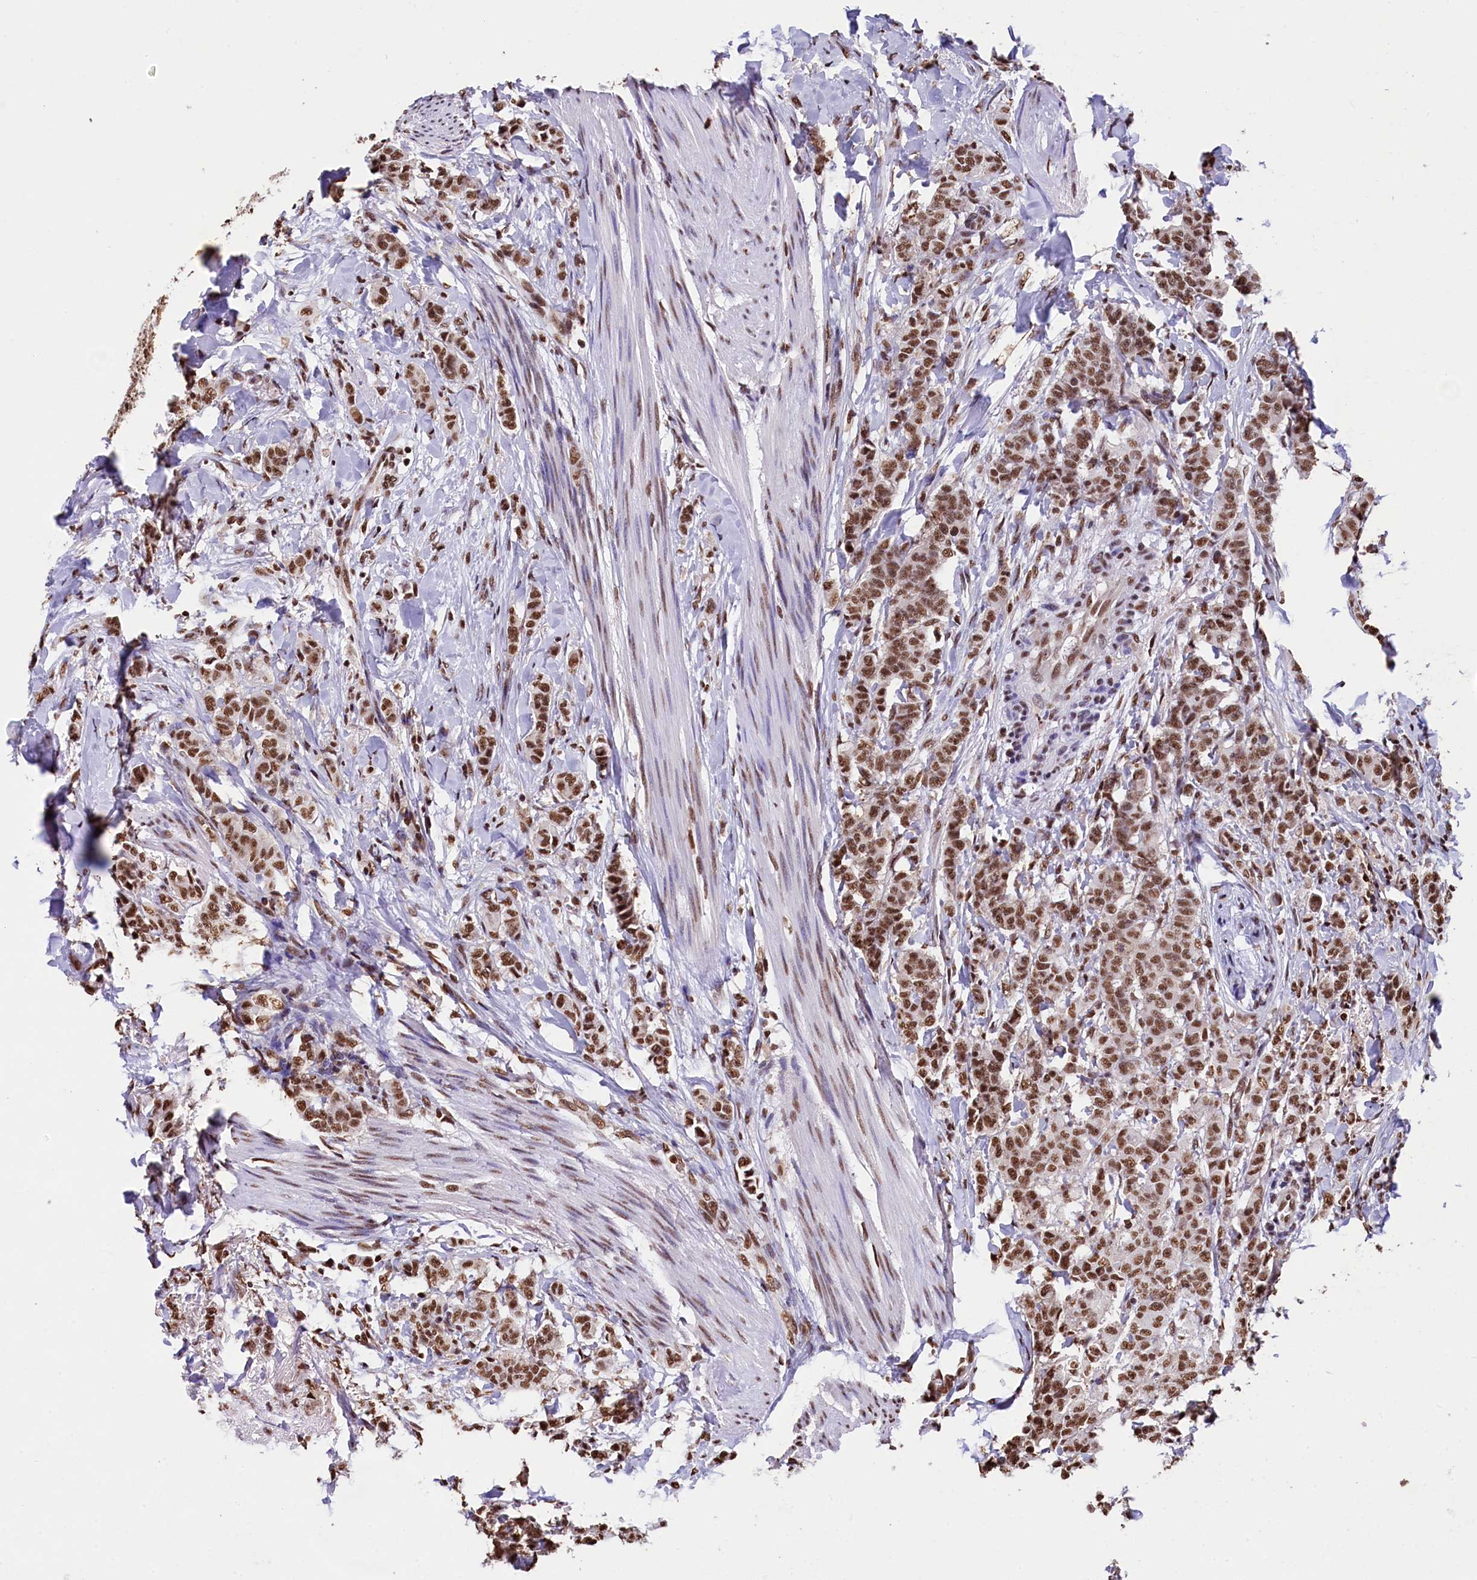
{"staining": {"intensity": "strong", "quantity": ">75%", "location": "nuclear"}, "tissue": "breast cancer", "cell_type": "Tumor cells", "image_type": "cancer", "snomed": [{"axis": "morphology", "description": "Duct carcinoma"}, {"axis": "topography", "description": "Breast"}], "caption": "Invasive ductal carcinoma (breast) stained for a protein (brown) exhibits strong nuclear positive expression in about >75% of tumor cells.", "gene": "SNRPD2", "patient": {"sex": "female", "age": 40}}